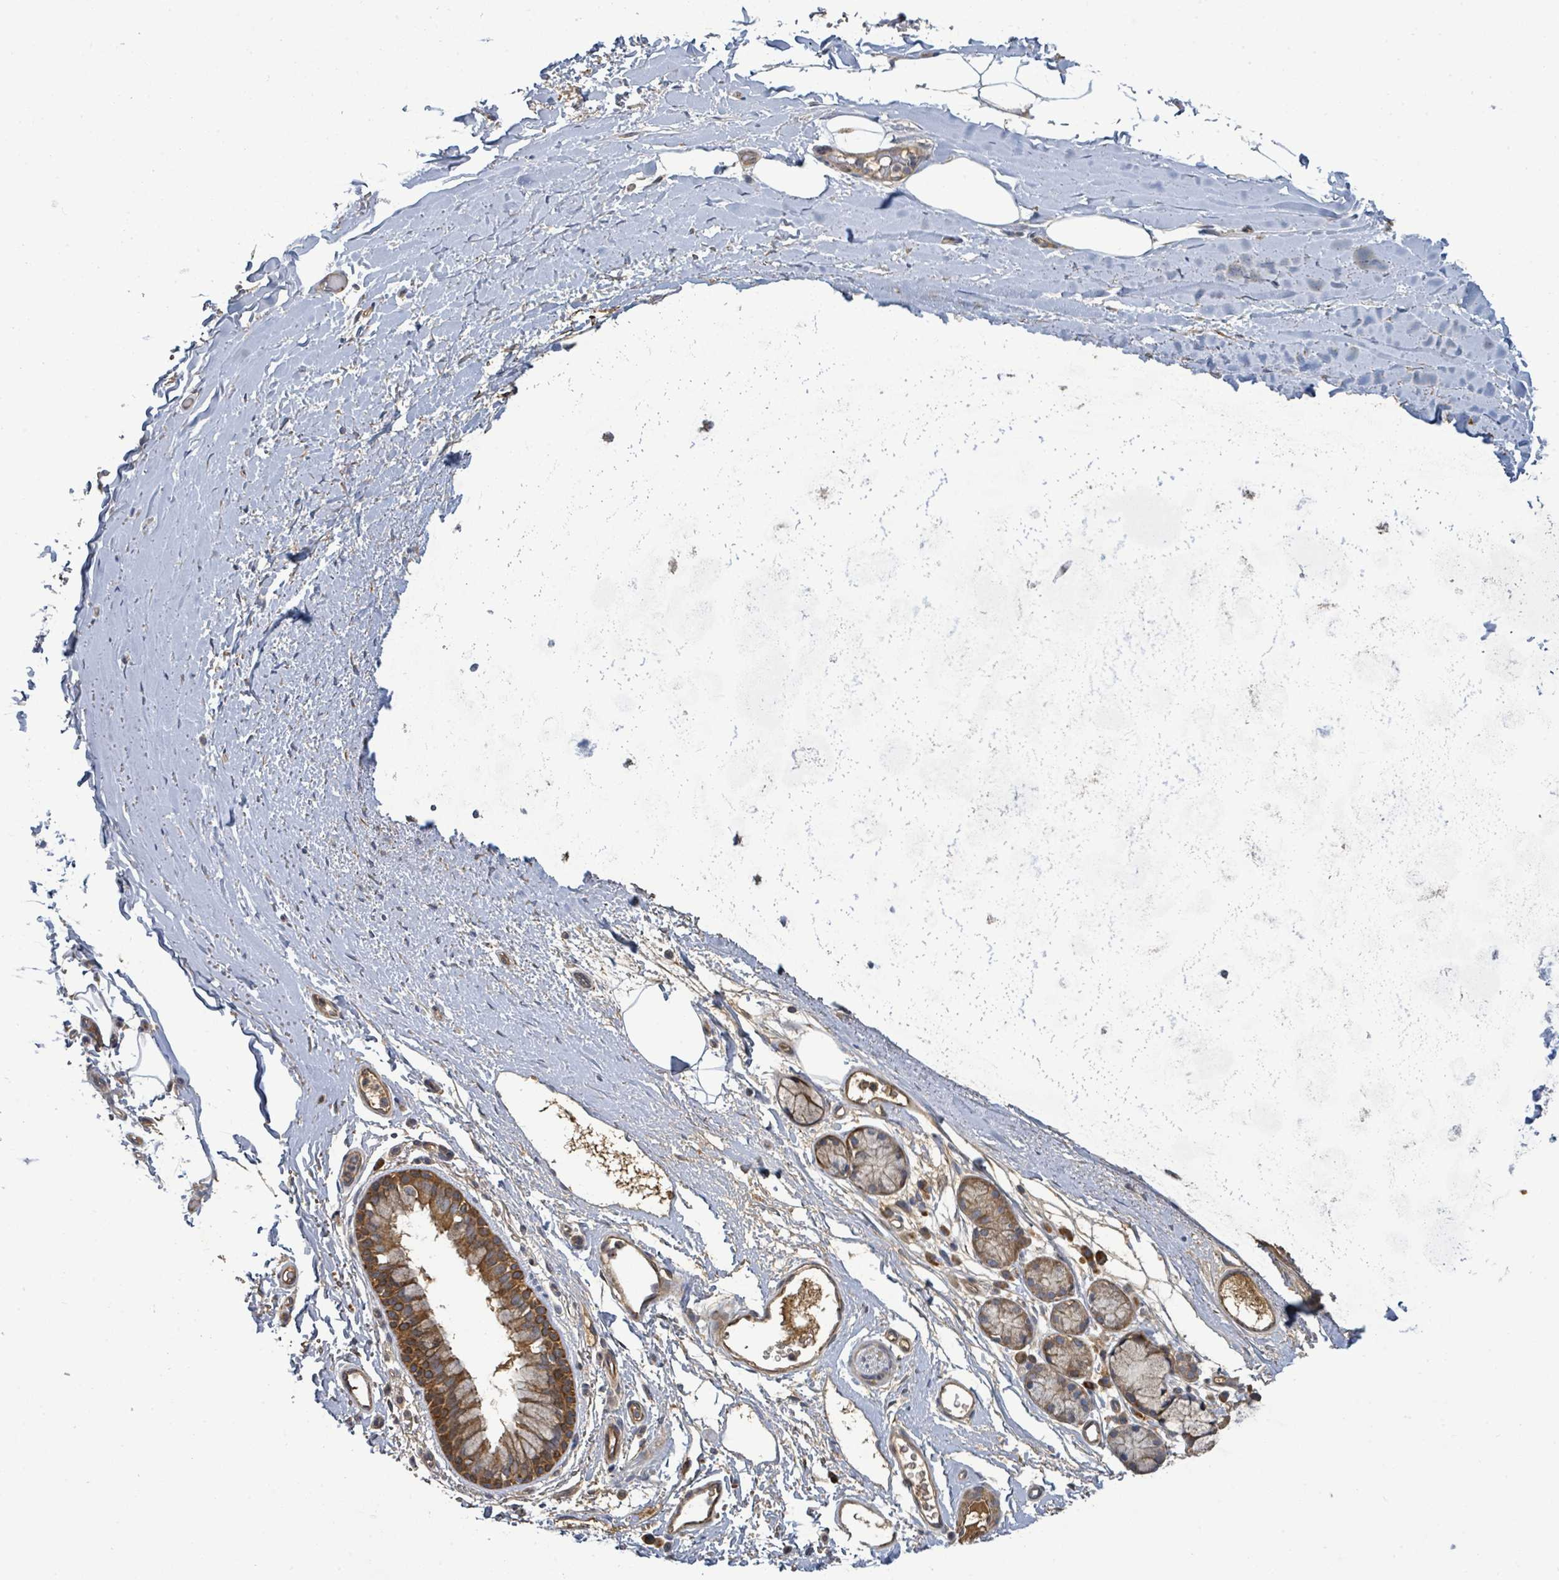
{"staining": {"intensity": "weak", "quantity": ">75%", "location": "cytoplasmic/membranous"}, "tissue": "adipose tissue", "cell_type": "Adipocytes", "image_type": "normal", "snomed": [{"axis": "morphology", "description": "Normal tissue, NOS"}, {"axis": "topography", "description": "Cartilage tissue"}, {"axis": "topography", "description": "Bronchus"}], "caption": "Human adipose tissue stained for a protein (brown) reveals weak cytoplasmic/membranous positive staining in approximately >75% of adipocytes.", "gene": "STARD4", "patient": {"sex": "female", "age": 72}}